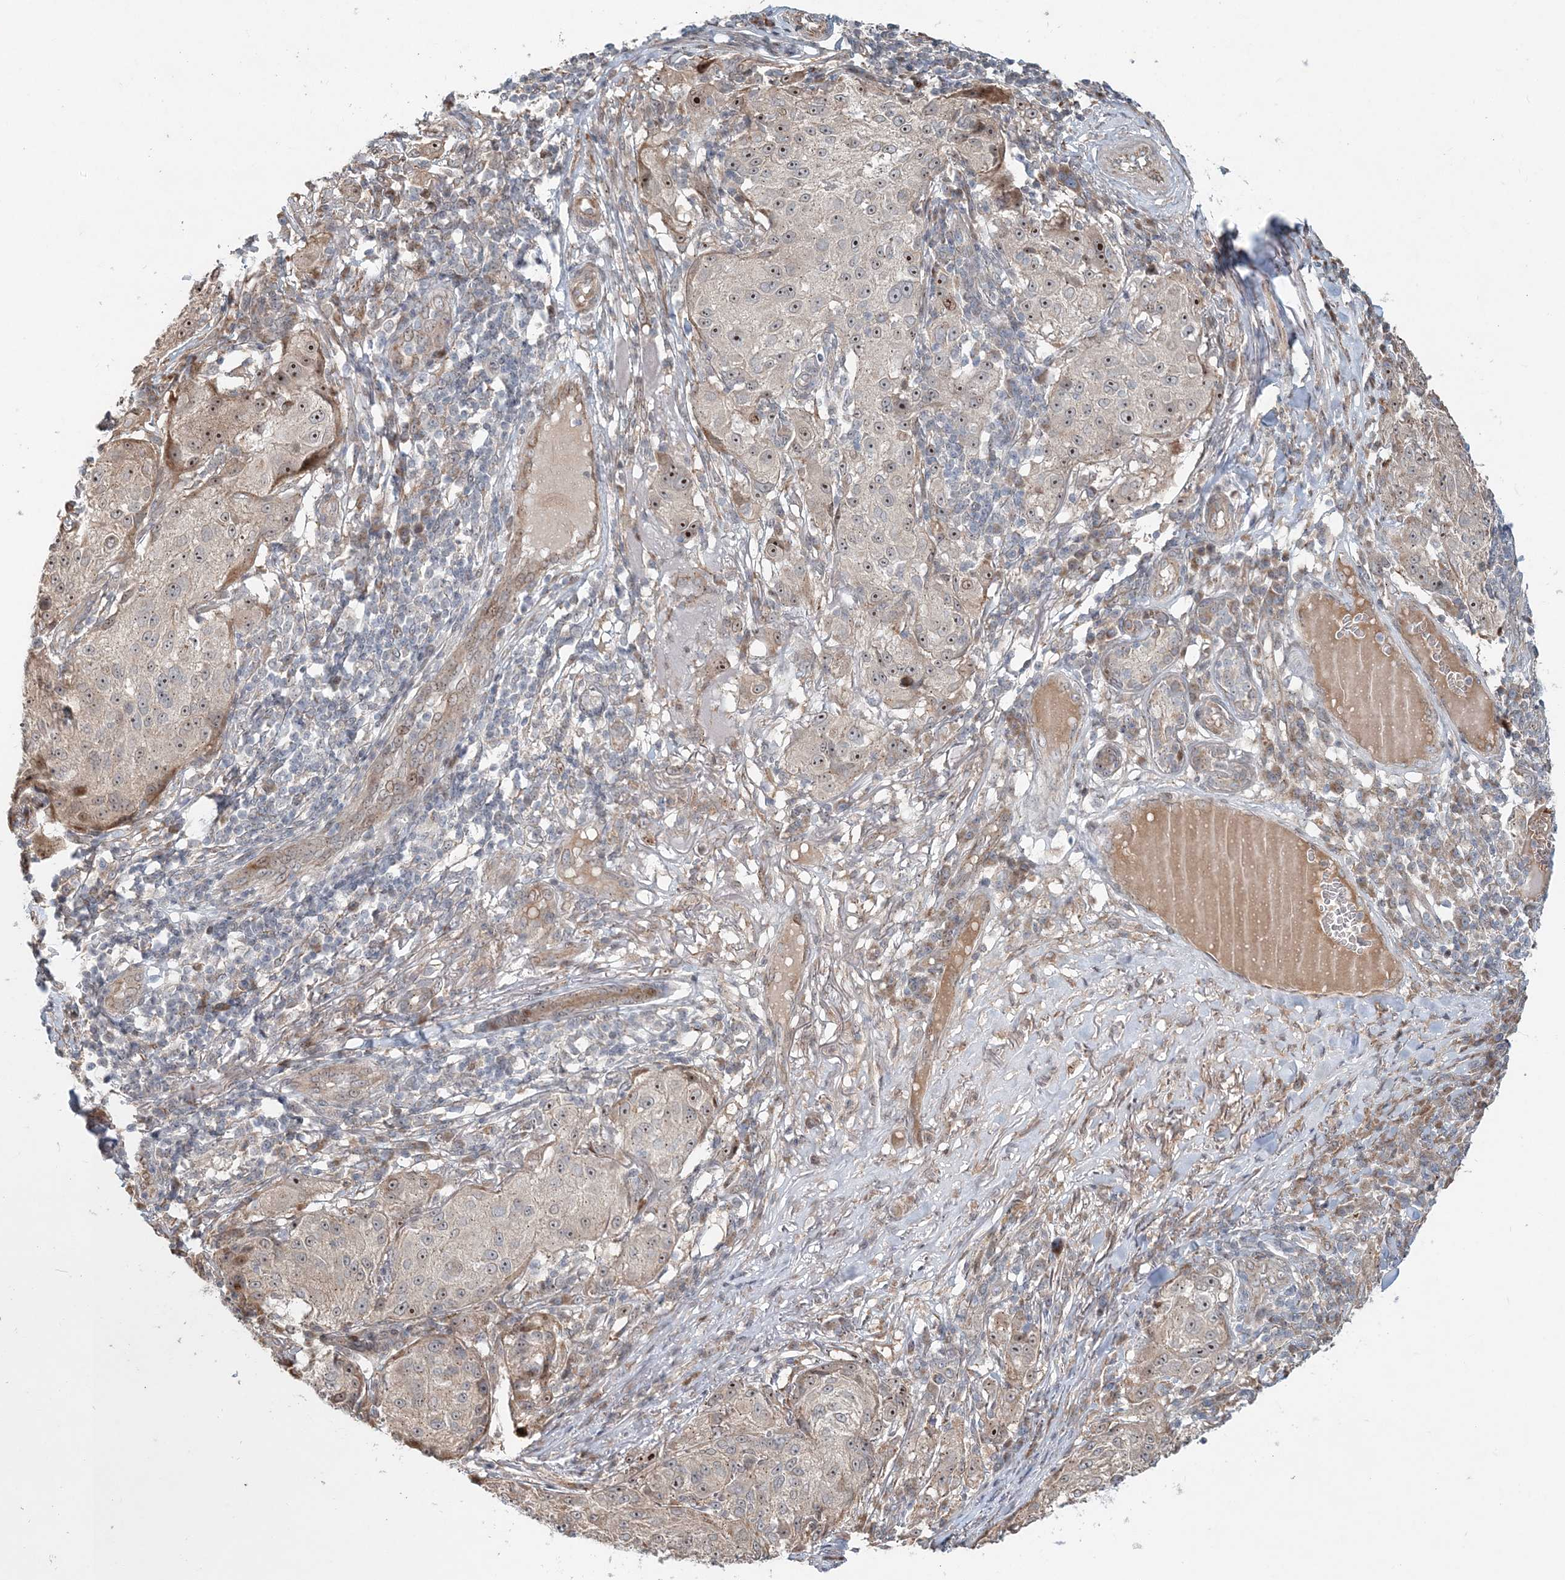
{"staining": {"intensity": "moderate", "quantity": "<25%", "location": "nuclear"}, "tissue": "melanoma", "cell_type": "Tumor cells", "image_type": "cancer", "snomed": [{"axis": "morphology", "description": "Necrosis, NOS"}, {"axis": "morphology", "description": "Malignant melanoma, NOS"}, {"axis": "topography", "description": "Skin"}], "caption": "A brown stain shows moderate nuclear expression of a protein in human malignant melanoma tumor cells. (DAB = brown stain, brightfield microscopy at high magnification).", "gene": "CXXC5", "patient": {"sex": "female", "age": 87}}